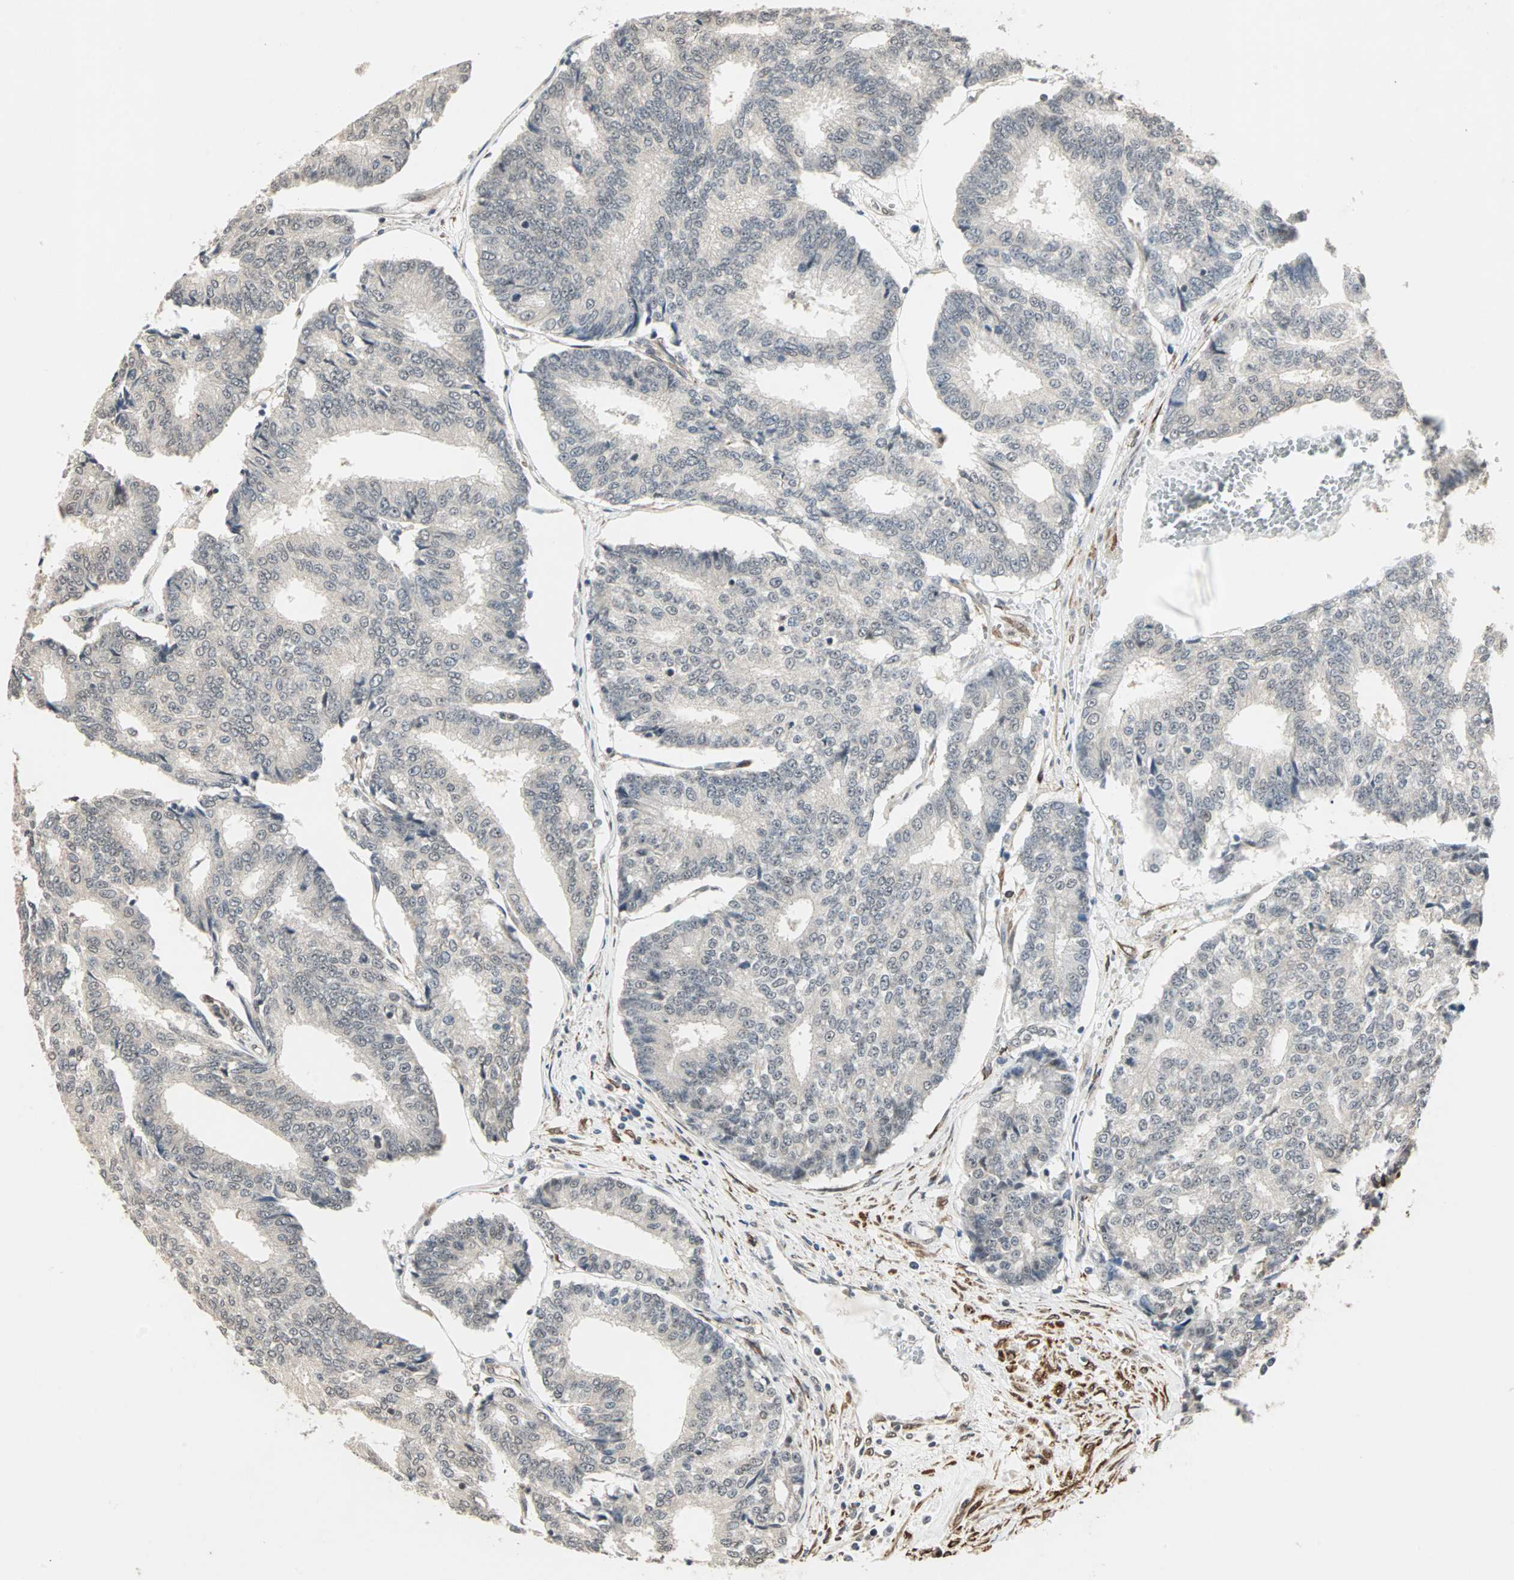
{"staining": {"intensity": "negative", "quantity": "none", "location": "none"}, "tissue": "prostate cancer", "cell_type": "Tumor cells", "image_type": "cancer", "snomed": [{"axis": "morphology", "description": "Adenocarcinoma, High grade"}, {"axis": "topography", "description": "Prostate"}], "caption": "Image shows no significant protein positivity in tumor cells of prostate cancer (adenocarcinoma (high-grade)).", "gene": "TRPV4", "patient": {"sex": "male", "age": 55}}